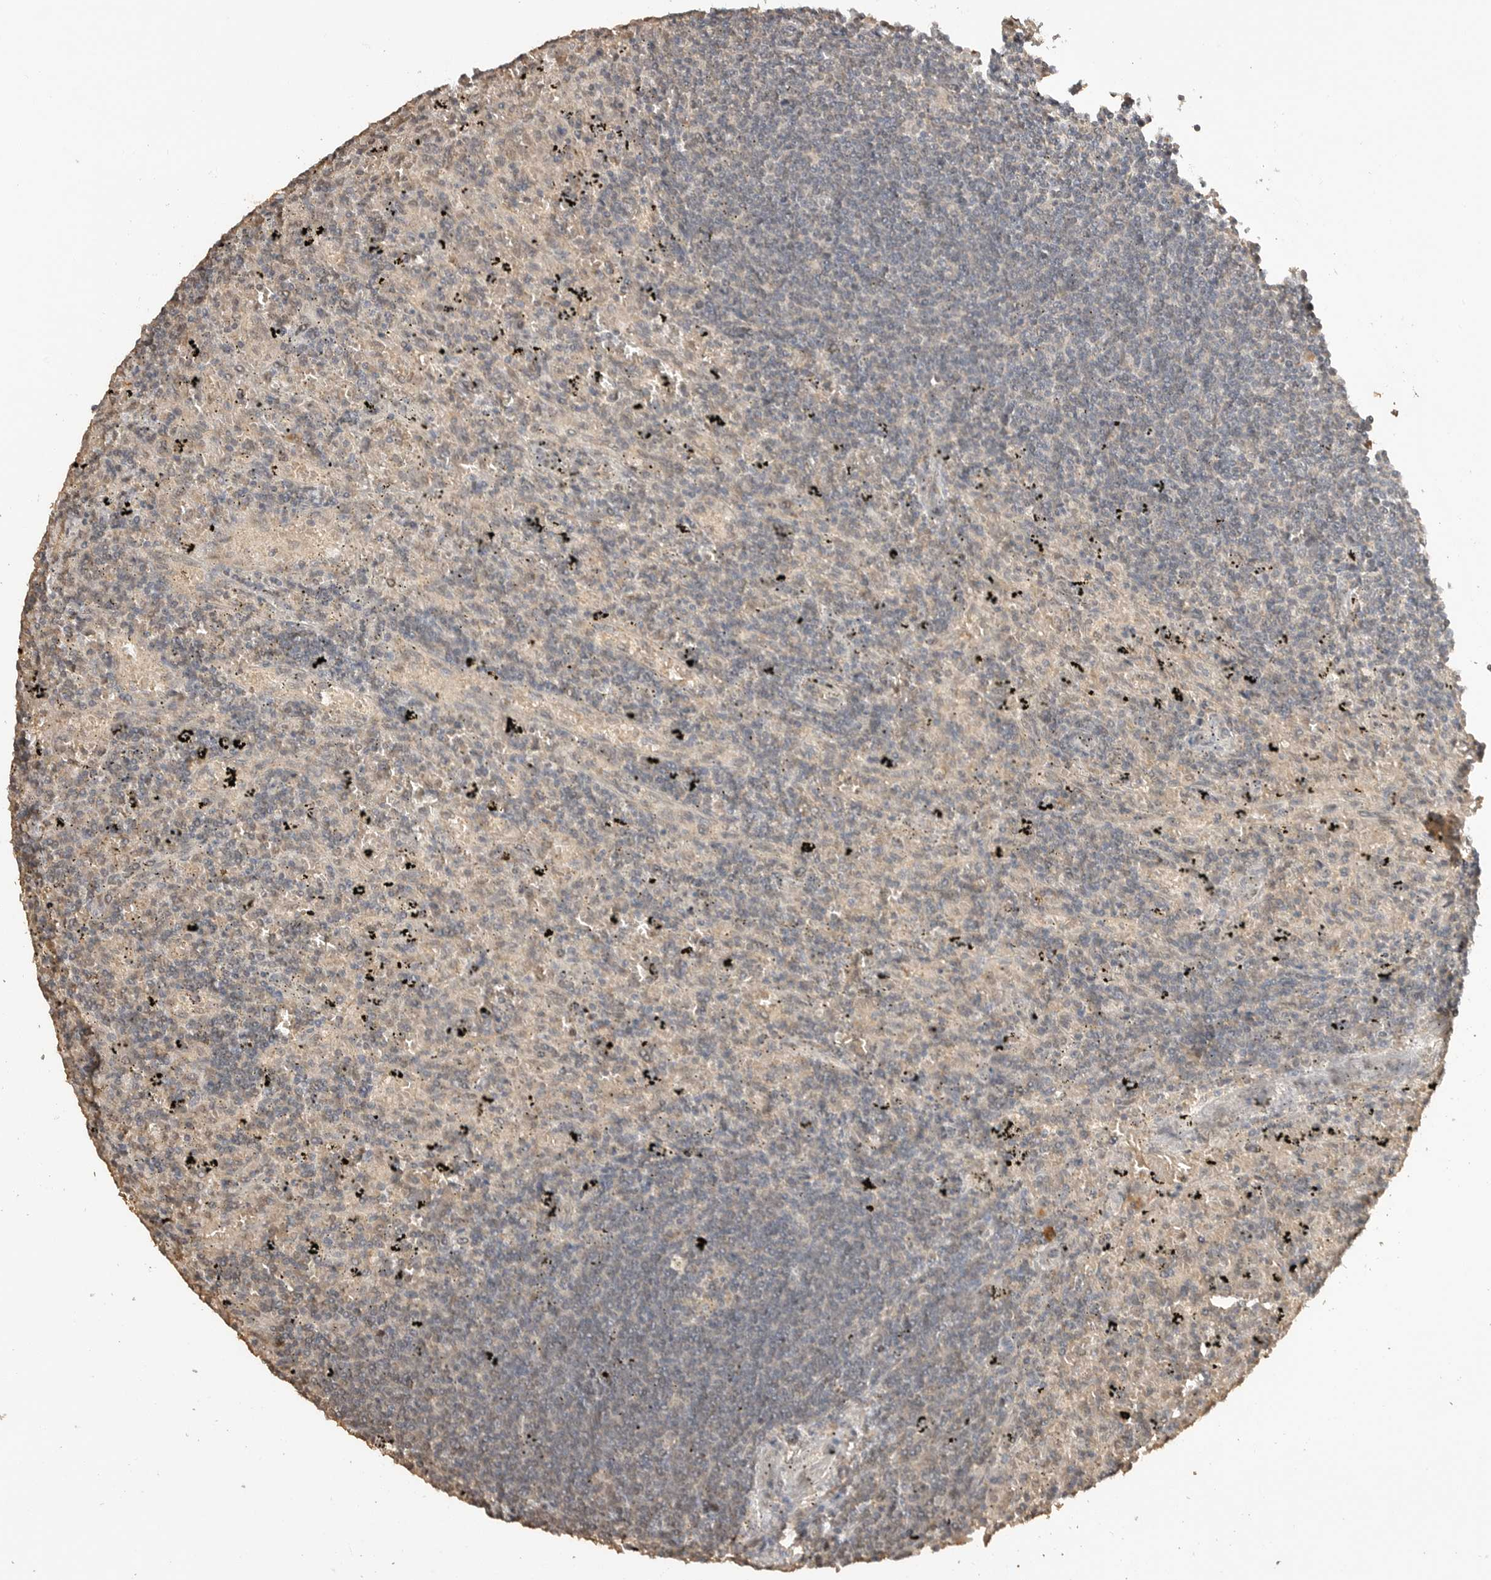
{"staining": {"intensity": "negative", "quantity": "none", "location": "none"}, "tissue": "lymphoma", "cell_type": "Tumor cells", "image_type": "cancer", "snomed": [{"axis": "morphology", "description": "Malignant lymphoma, non-Hodgkin's type, Low grade"}, {"axis": "topography", "description": "Spleen"}], "caption": "Photomicrograph shows no significant protein staining in tumor cells of low-grade malignant lymphoma, non-Hodgkin's type.", "gene": "ASPSCR1", "patient": {"sex": "male", "age": 76}}